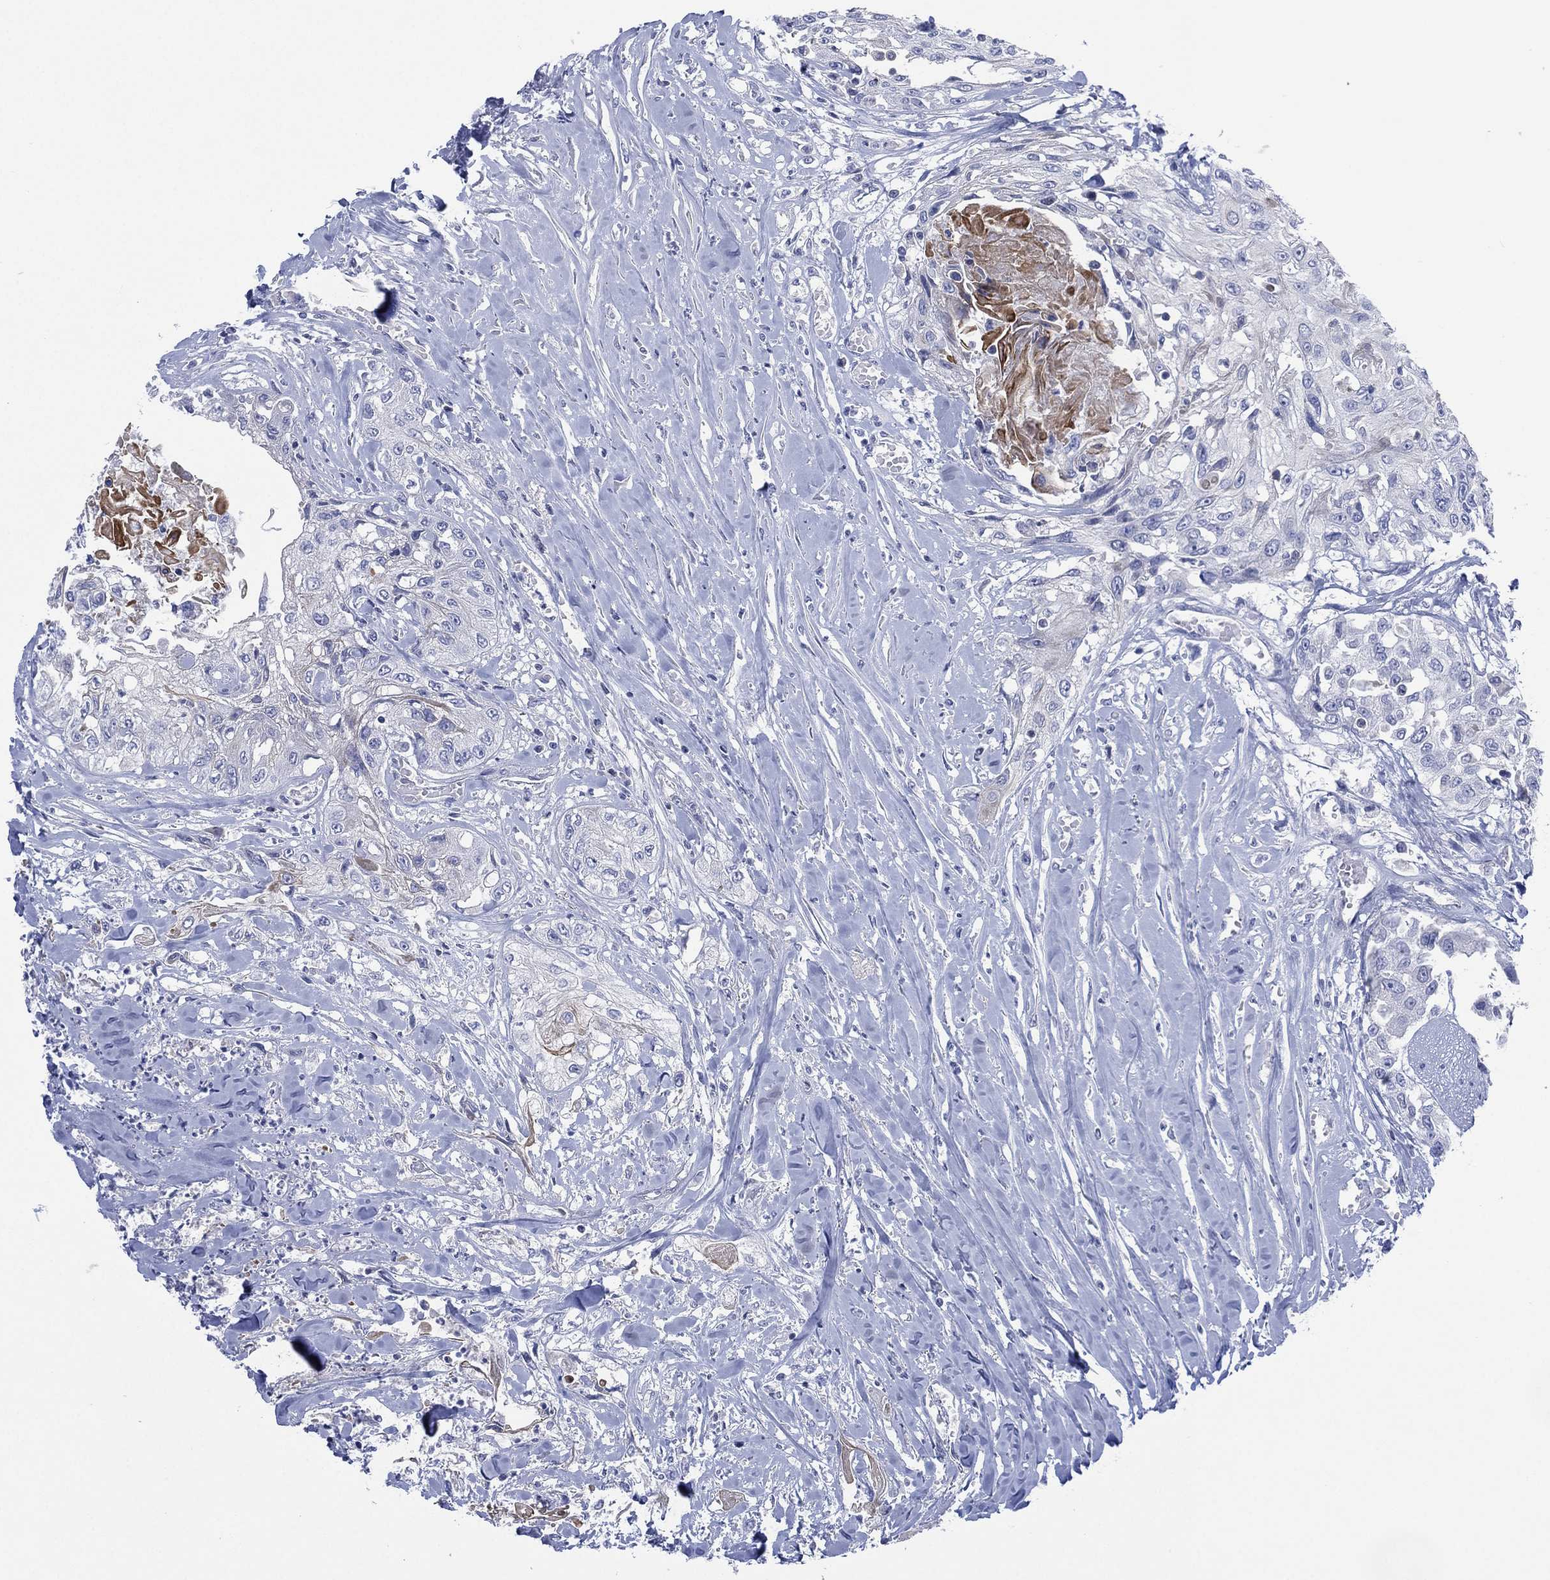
{"staining": {"intensity": "negative", "quantity": "none", "location": "none"}, "tissue": "head and neck cancer", "cell_type": "Tumor cells", "image_type": "cancer", "snomed": [{"axis": "morphology", "description": "Normal tissue, NOS"}, {"axis": "morphology", "description": "Squamous cell carcinoma, NOS"}, {"axis": "topography", "description": "Oral tissue"}, {"axis": "topography", "description": "Peripheral nerve tissue"}, {"axis": "topography", "description": "Head-Neck"}], "caption": "This is an IHC micrograph of human head and neck cancer (squamous cell carcinoma). There is no staining in tumor cells.", "gene": "SEPTIN1", "patient": {"sex": "female", "age": 59}}